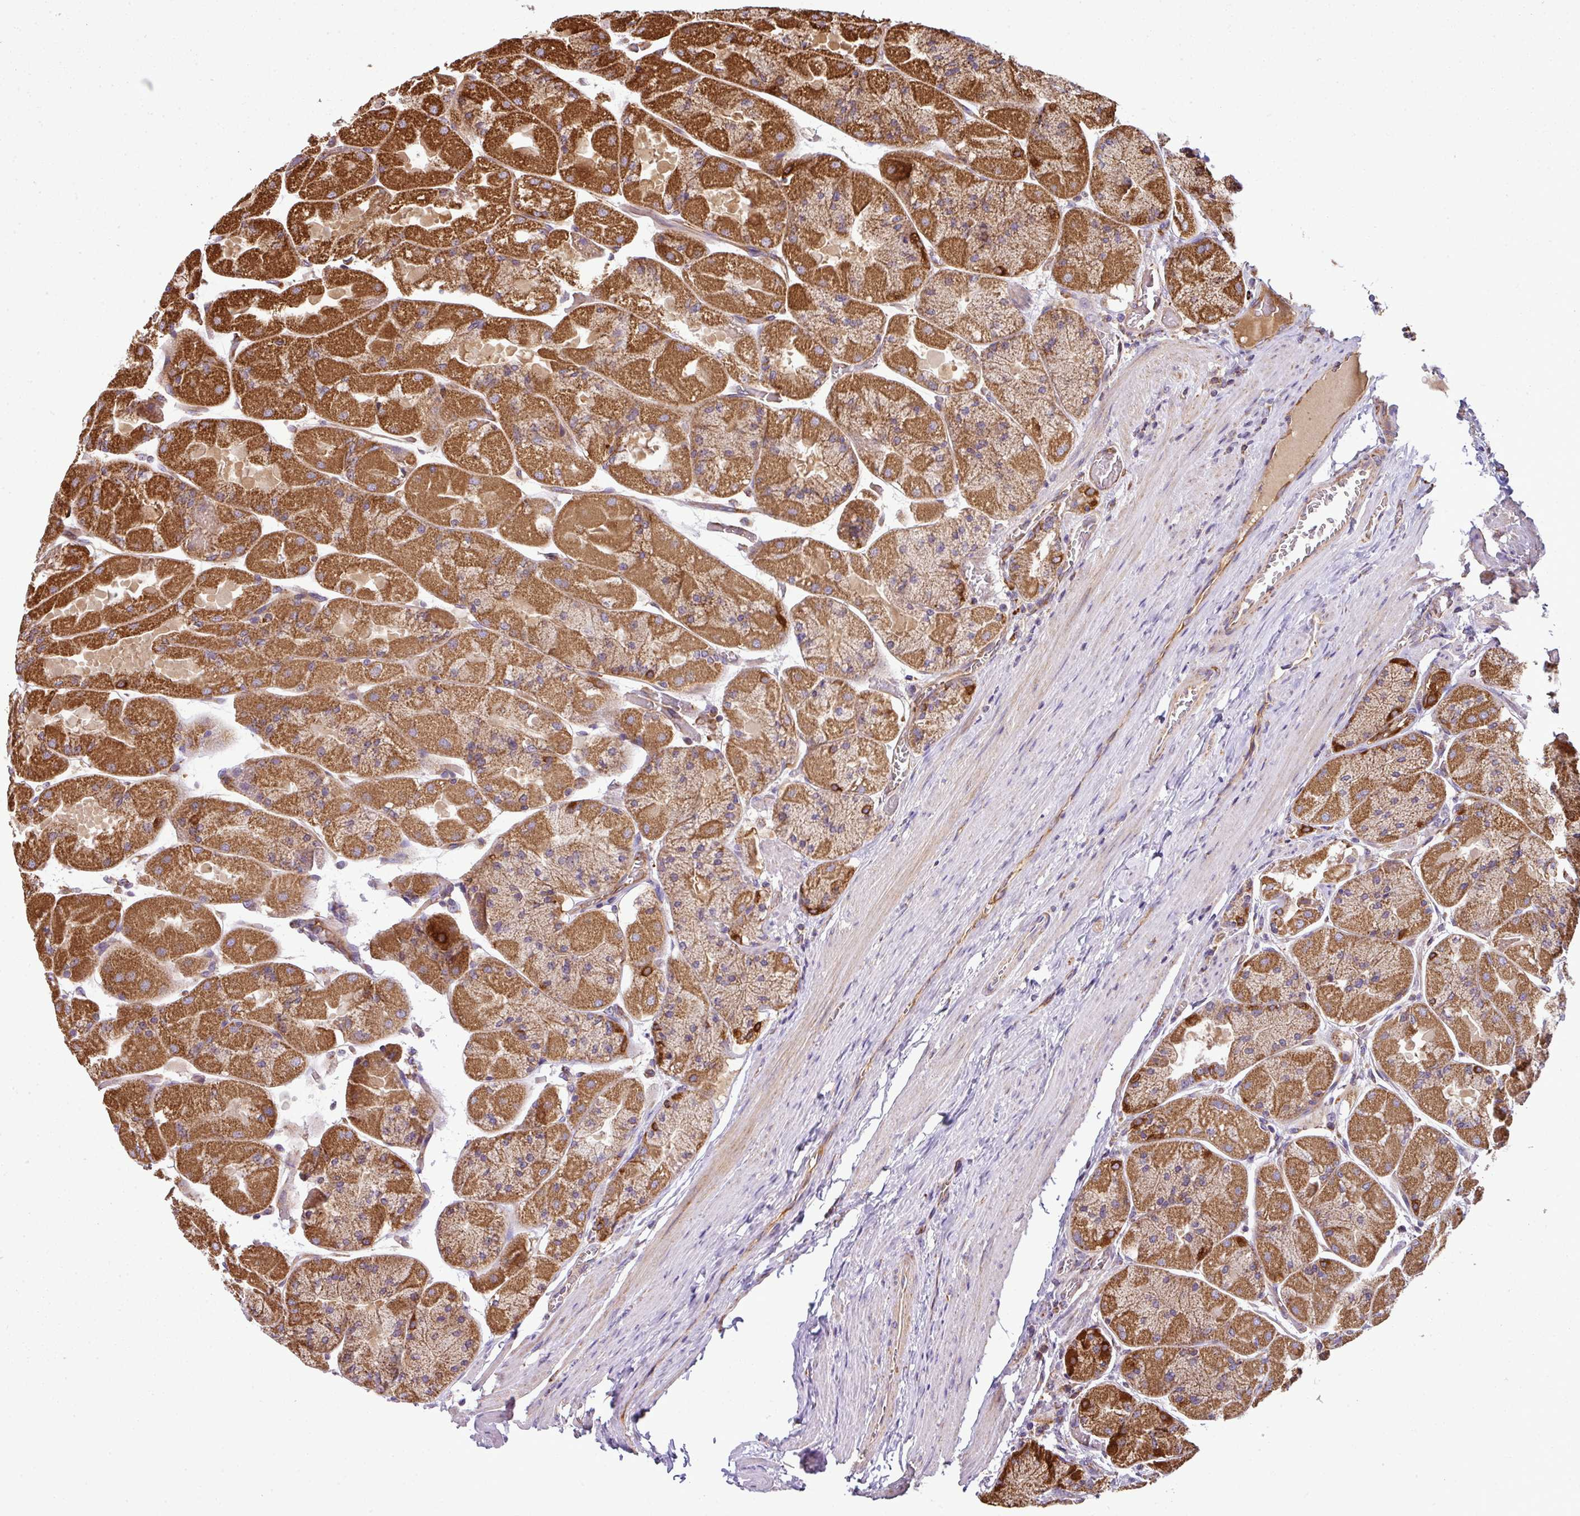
{"staining": {"intensity": "strong", "quantity": ">75%", "location": "cytoplasmic/membranous"}, "tissue": "stomach", "cell_type": "Glandular cells", "image_type": "normal", "snomed": [{"axis": "morphology", "description": "Normal tissue, NOS"}, {"axis": "topography", "description": "Stomach"}], "caption": "An immunohistochemistry photomicrograph of normal tissue is shown. Protein staining in brown labels strong cytoplasmic/membranous positivity in stomach within glandular cells. The staining was performed using DAB (3,3'-diaminobenzidine), with brown indicating positive protein expression. Nuclei are stained blue with hematoxylin.", "gene": "PRELID3B", "patient": {"sex": "female", "age": 61}}